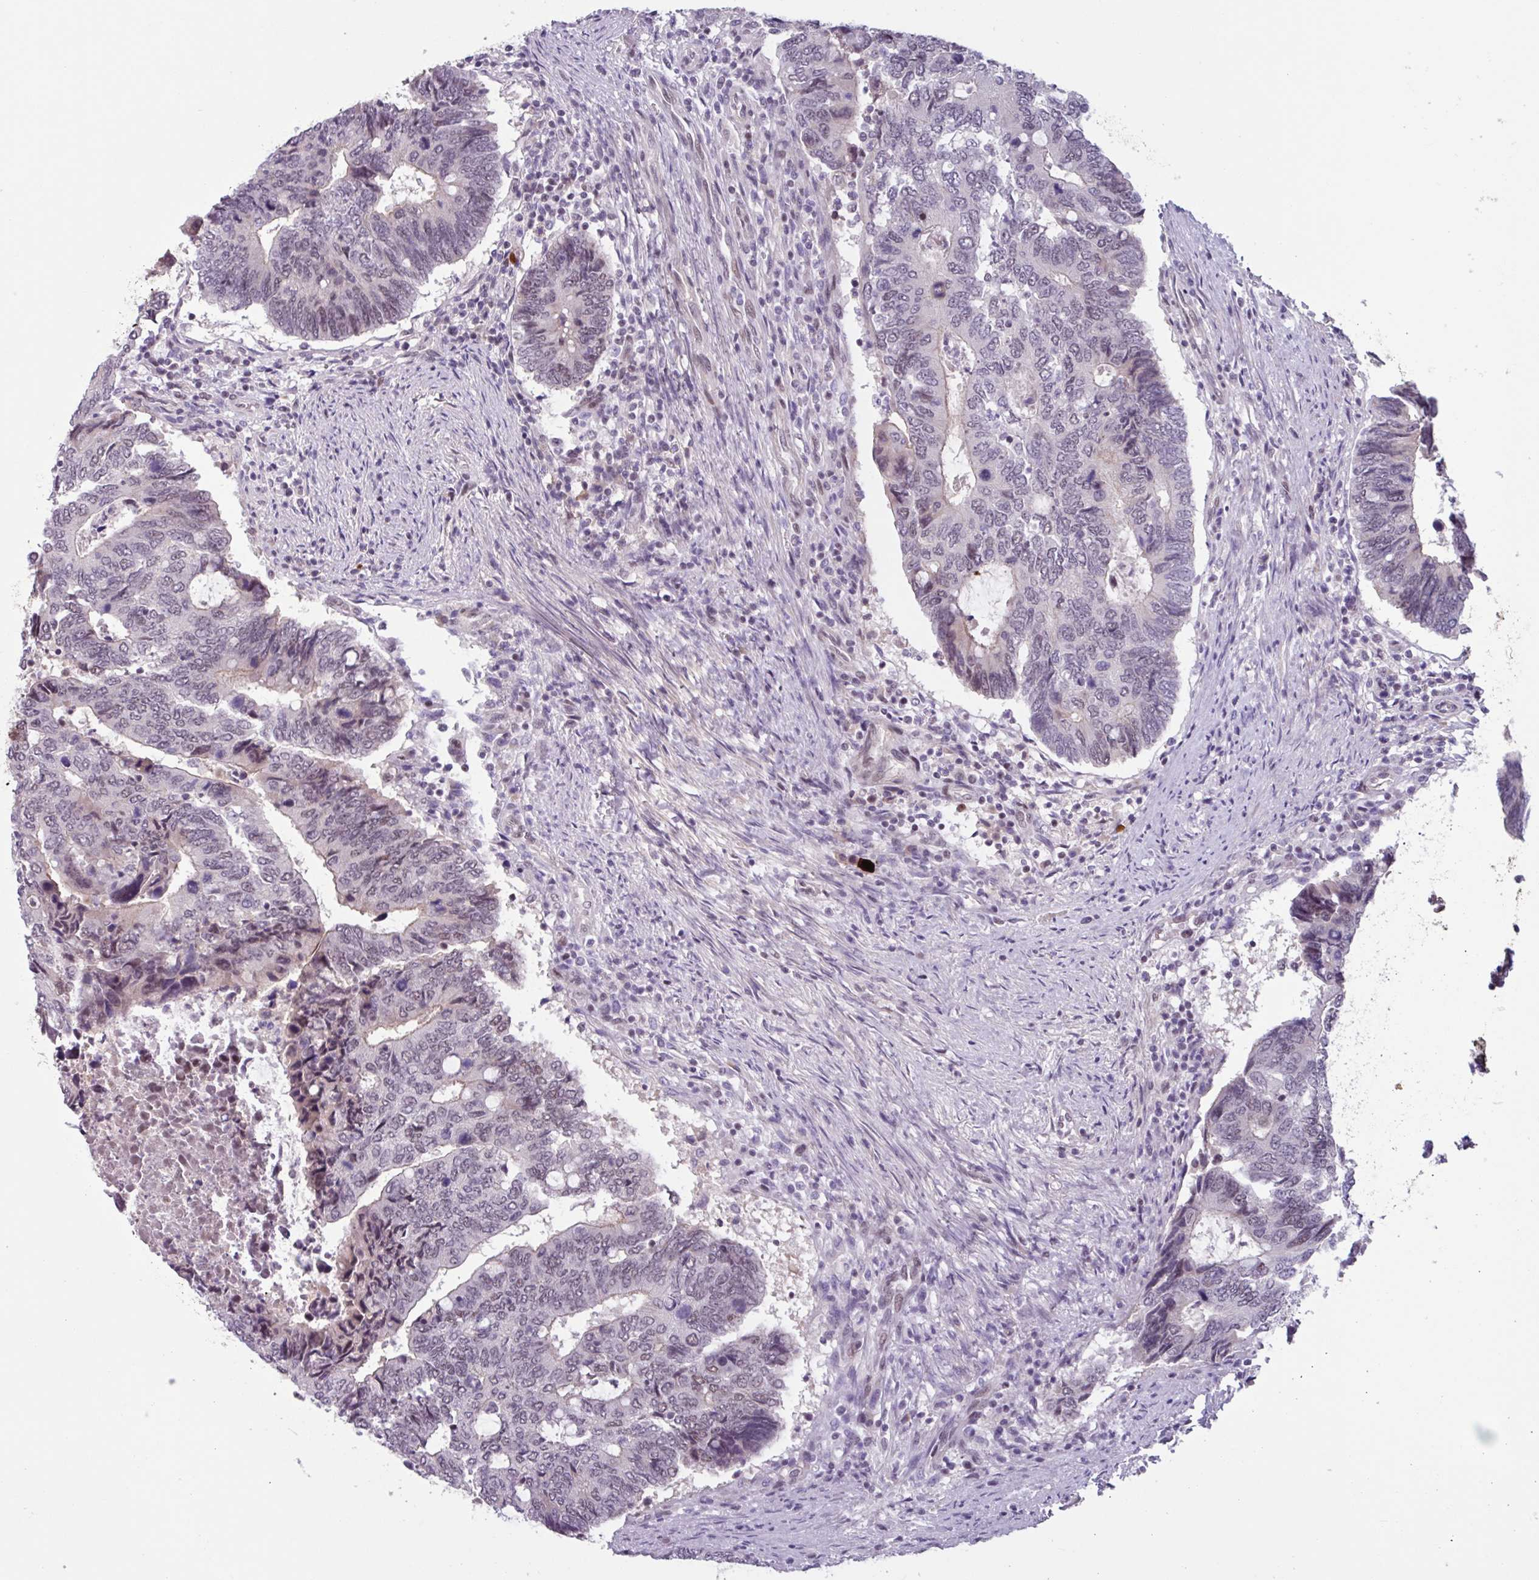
{"staining": {"intensity": "weak", "quantity": "<25%", "location": "cytoplasmic/membranous"}, "tissue": "colorectal cancer", "cell_type": "Tumor cells", "image_type": "cancer", "snomed": [{"axis": "morphology", "description": "Adenocarcinoma, NOS"}, {"axis": "topography", "description": "Colon"}], "caption": "Tumor cells are negative for protein expression in human adenocarcinoma (colorectal).", "gene": "ZNF575", "patient": {"sex": "male", "age": 87}}